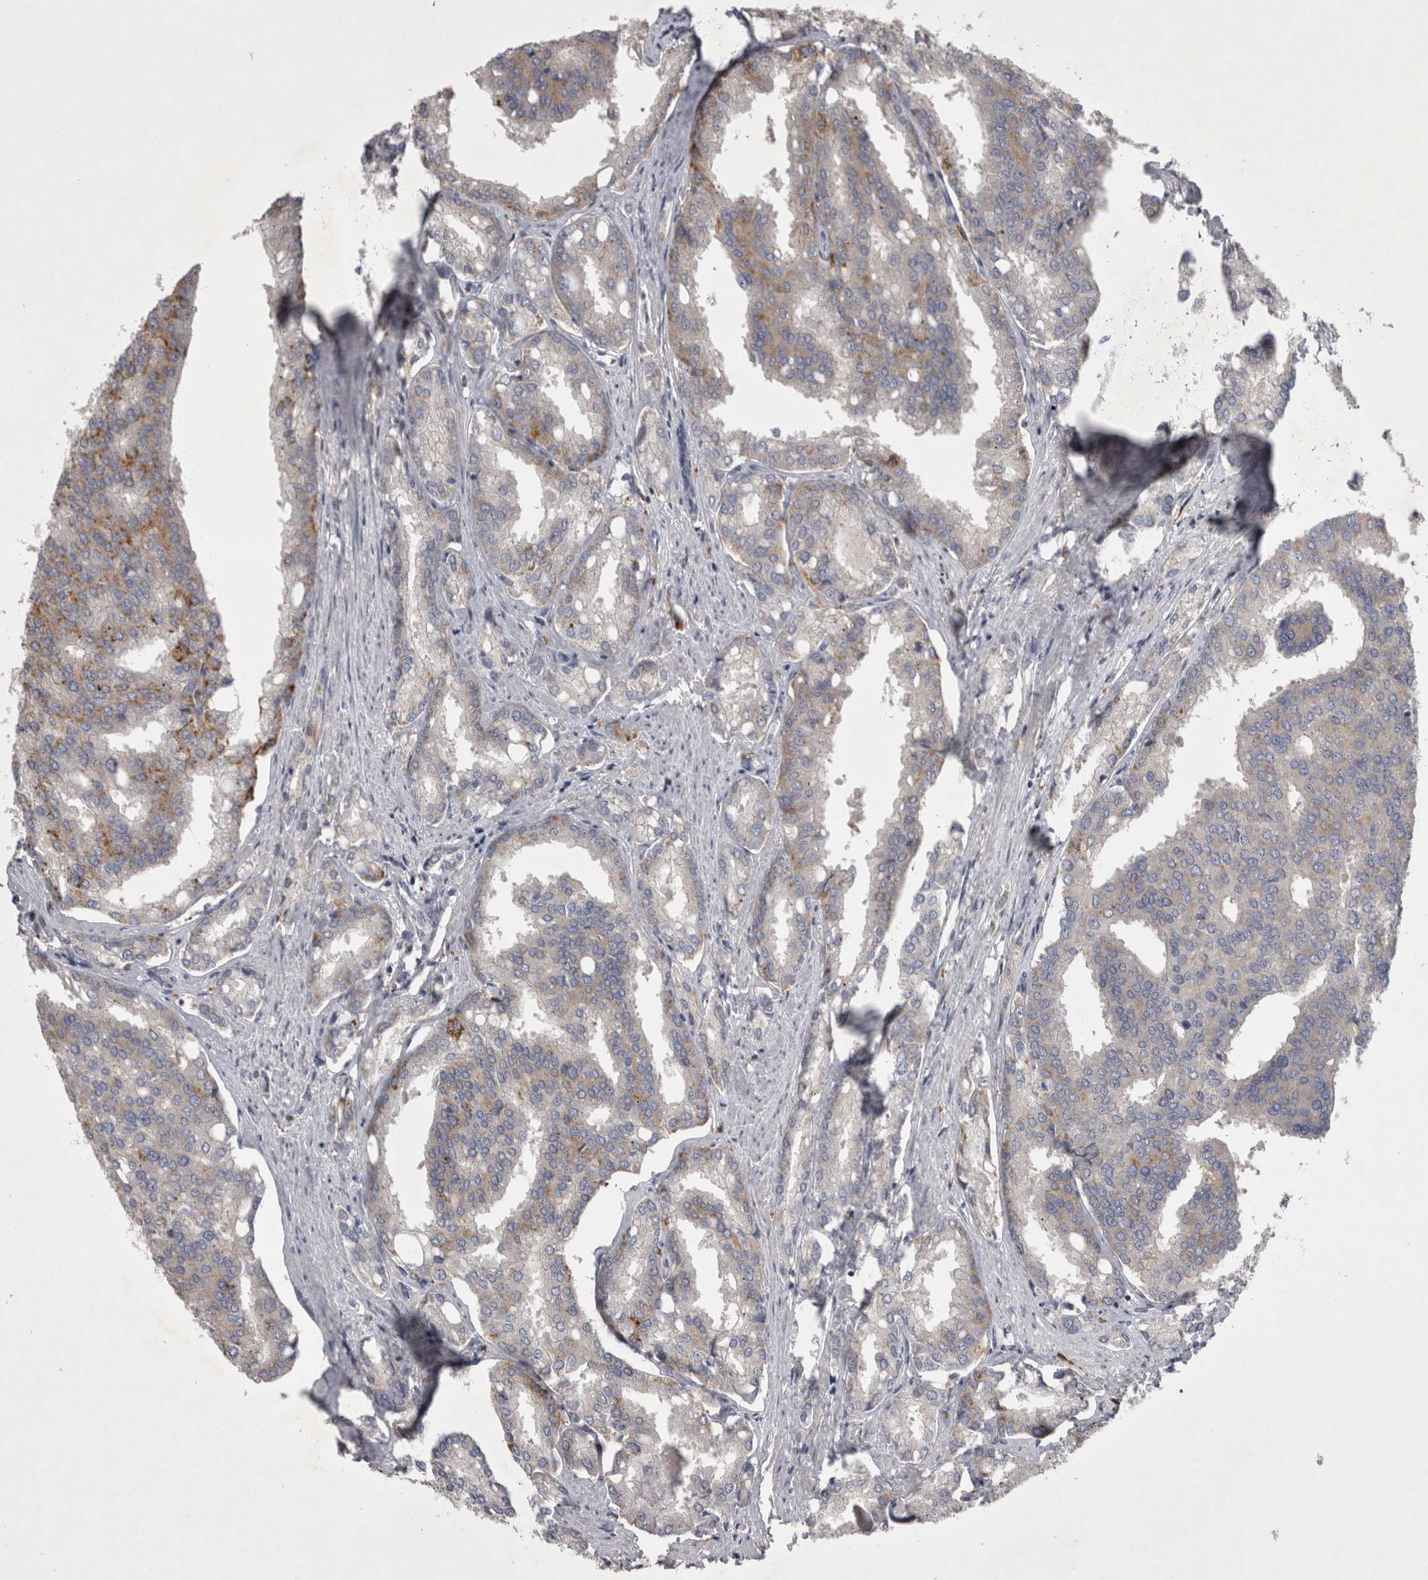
{"staining": {"intensity": "moderate", "quantity": "<25%", "location": "cytoplasmic/membranous"}, "tissue": "prostate cancer", "cell_type": "Tumor cells", "image_type": "cancer", "snomed": [{"axis": "morphology", "description": "Adenocarcinoma, High grade"}, {"axis": "topography", "description": "Prostate"}], "caption": "Immunohistochemical staining of prostate cancer (high-grade adenocarcinoma) exhibits moderate cytoplasmic/membranous protein positivity in about <25% of tumor cells.", "gene": "CTBS", "patient": {"sex": "male", "age": 50}}